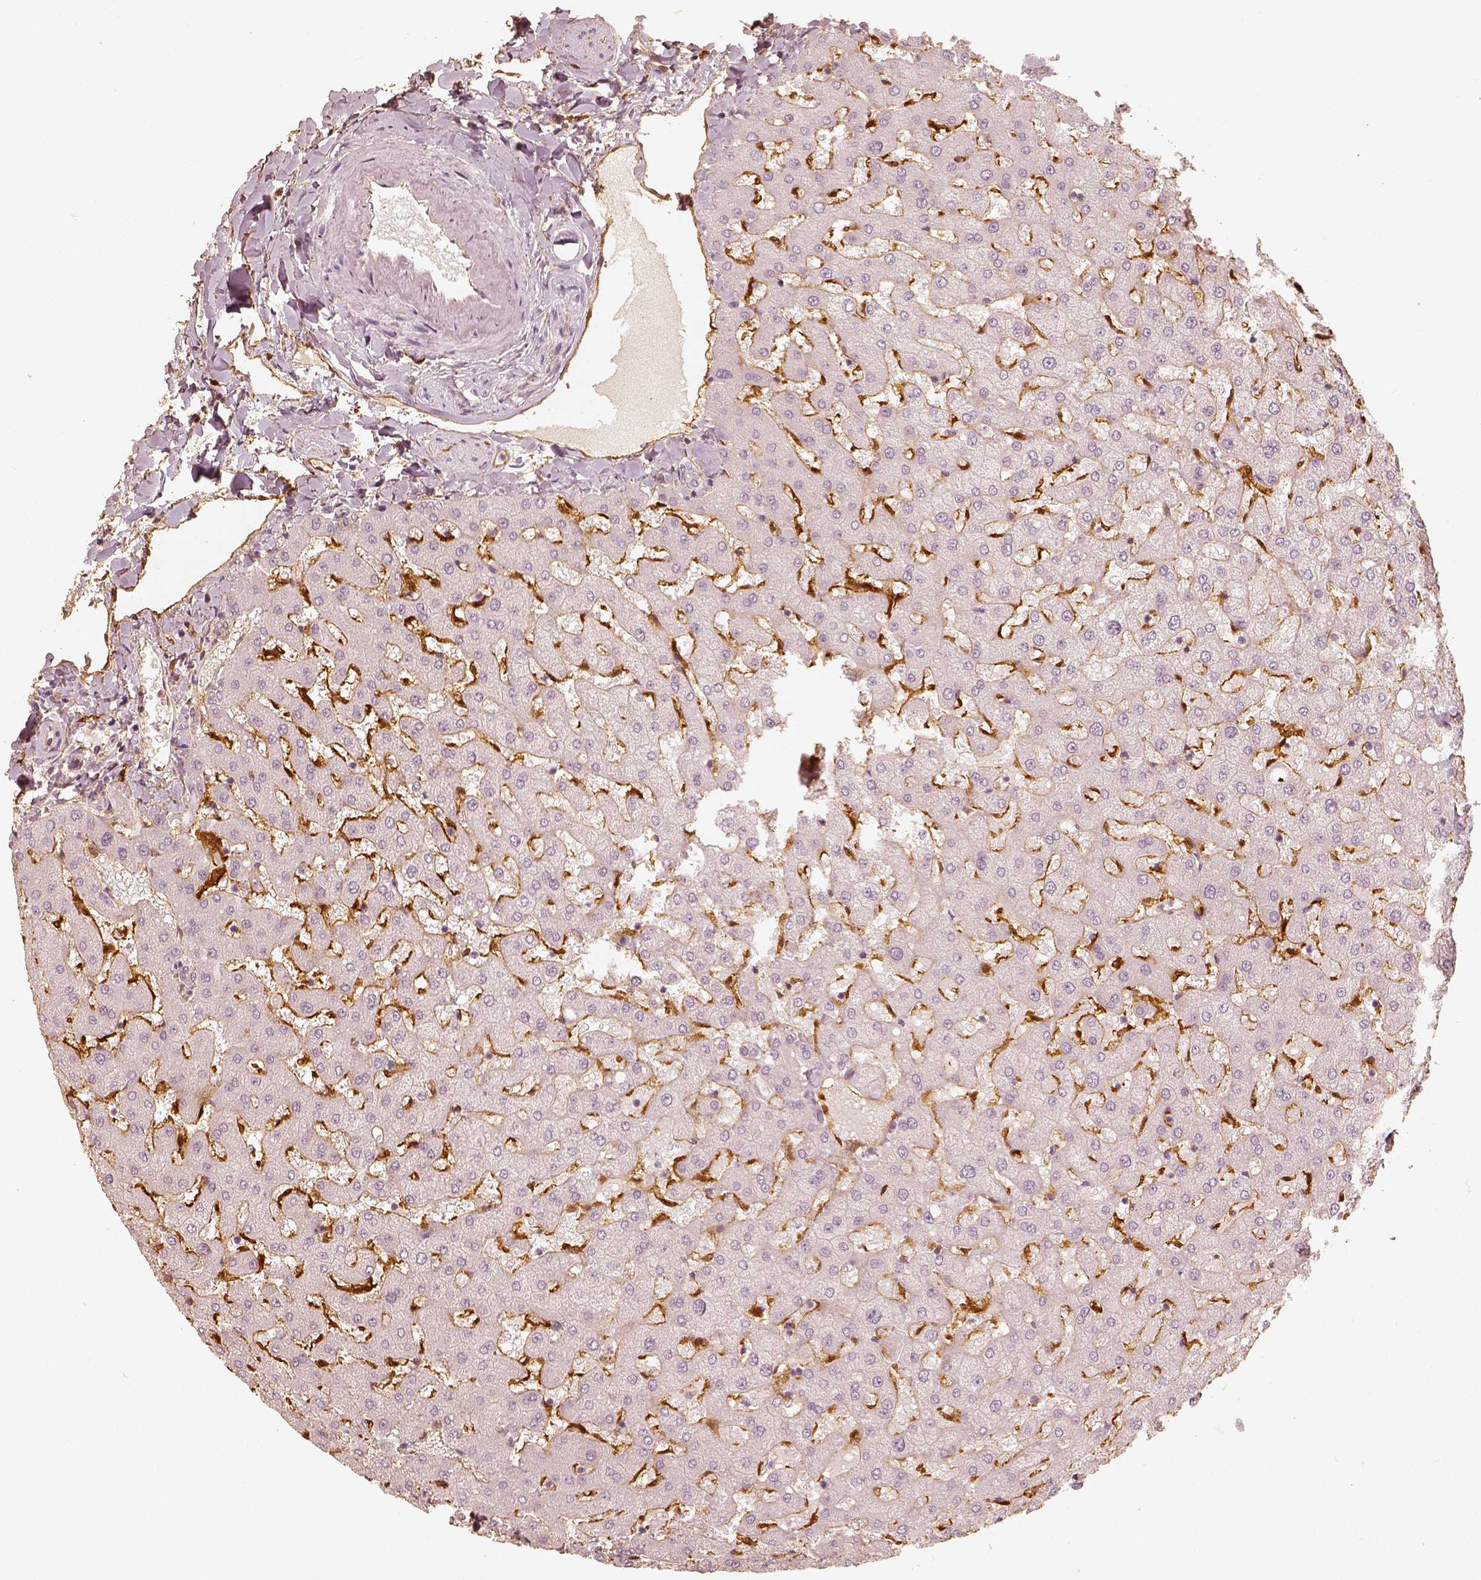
{"staining": {"intensity": "negative", "quantity": "none", "location": "none"}, "tissue": "liver", "cell_type": "Cholangiocytes", "image_type": "normal", "snomed": [{"axis": "morphology", "description": "Normal tissue, NOS"}, {"axis": "topography", "description": "Liver"}], "caption": "A high-resolution histopathology image shows immunohistochemistry staining of normal liver, which reveals no significant expression in cholangiocytes.", "gene": "FSCN1", "patient": {"sex": "female", "age": 50}}